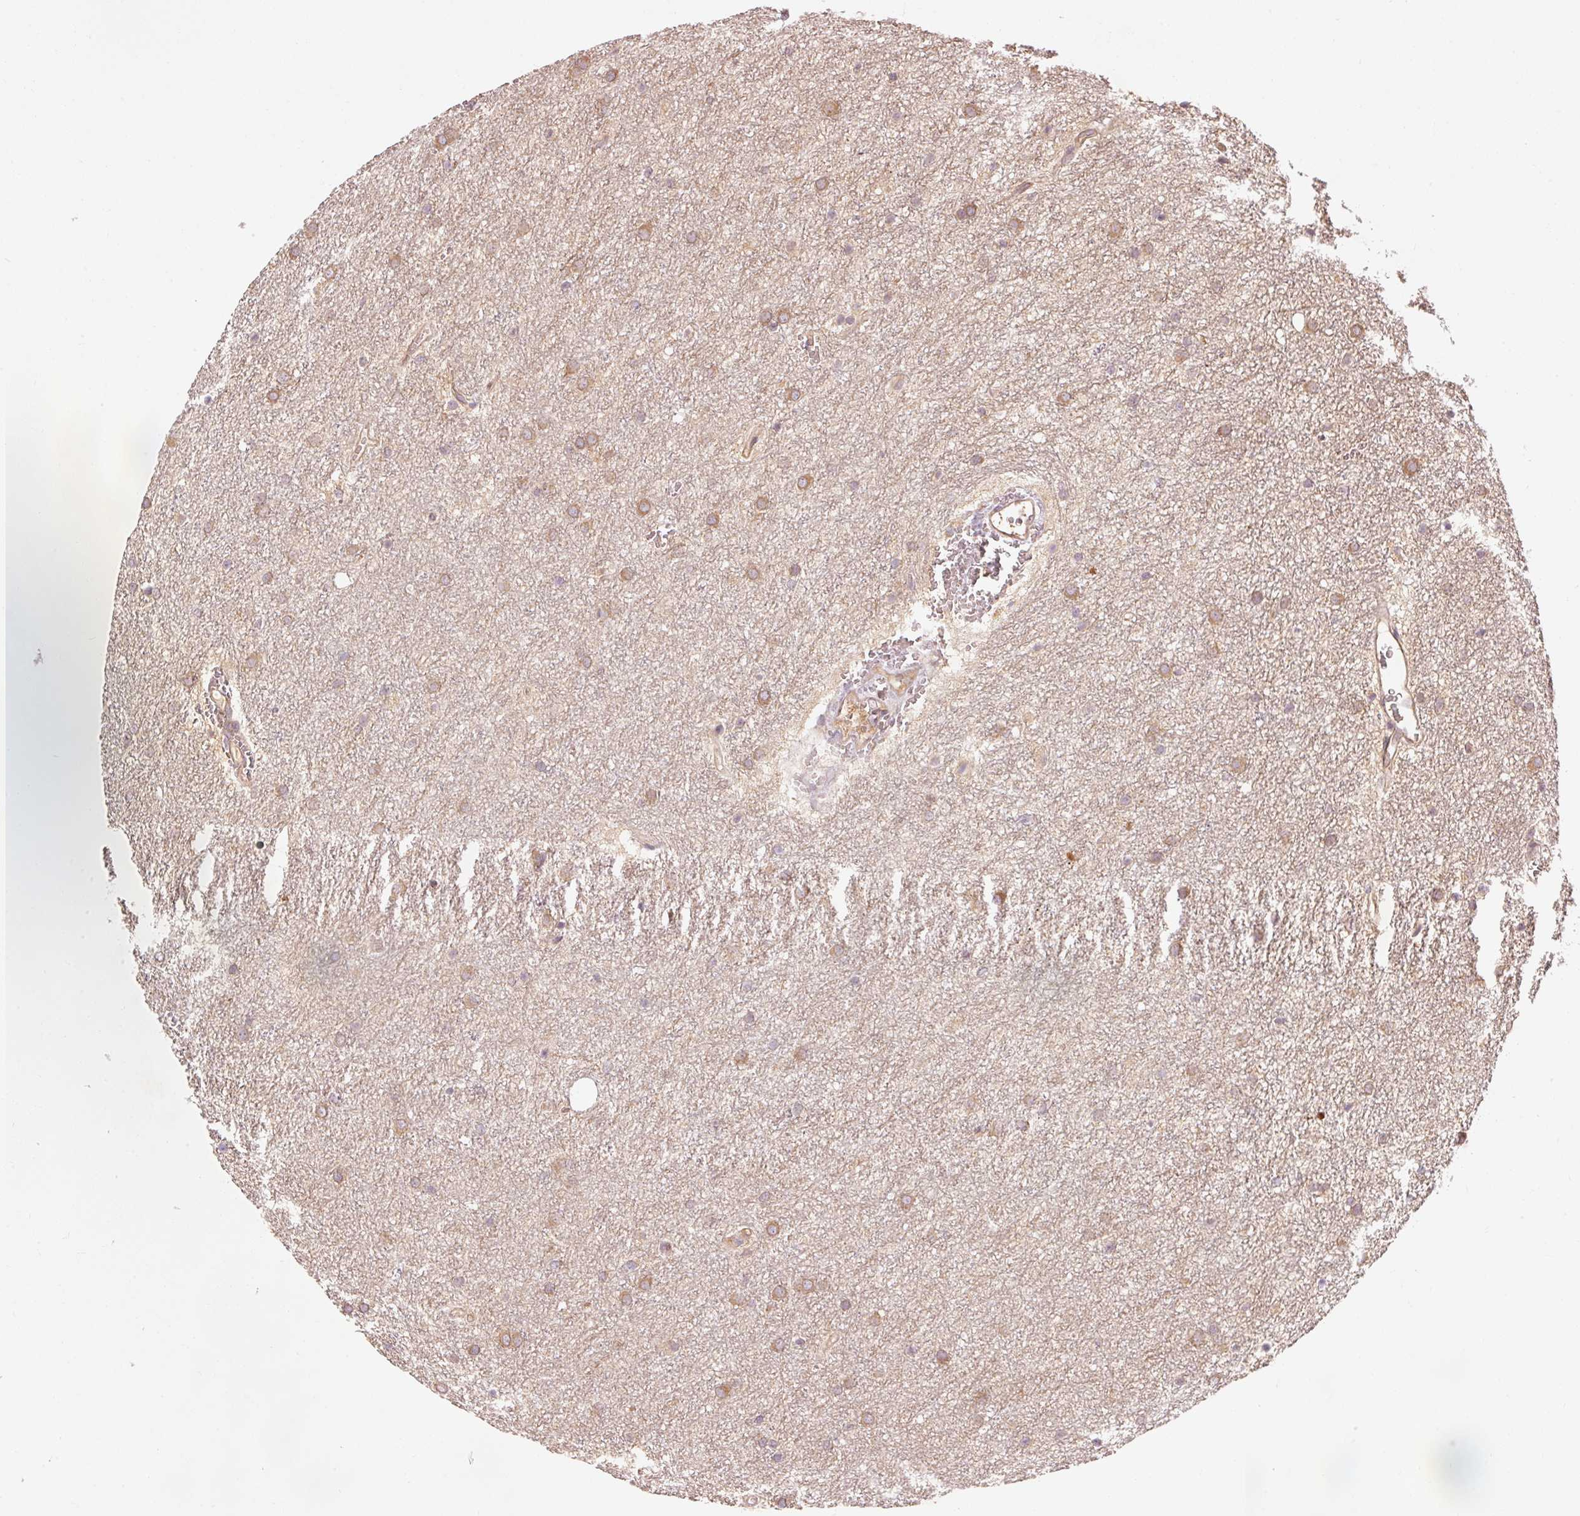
{"staining": {"intensity": "moderate", "quantity": "25%-75%", "location": "cytoplasmic/membranous"}, "tissue": "glioma", "cell_type": "Tumor cells", "image_type": "cancer", "snomed": [{"axis": "morphology", "description": "Glioma, malignant, Low grade"}, {"axis": "topography", "description": "Cerebellum"}], "caption": "This photomicrograph shows immunohistochemistry staining of human low-grade glioma (malignant), with medium moderate cytoplasmic/membranous positivity in about 25%-75% of tumor cells.", "gene": "PDAP1", "patient": {"sex": "female", "age": 5}}